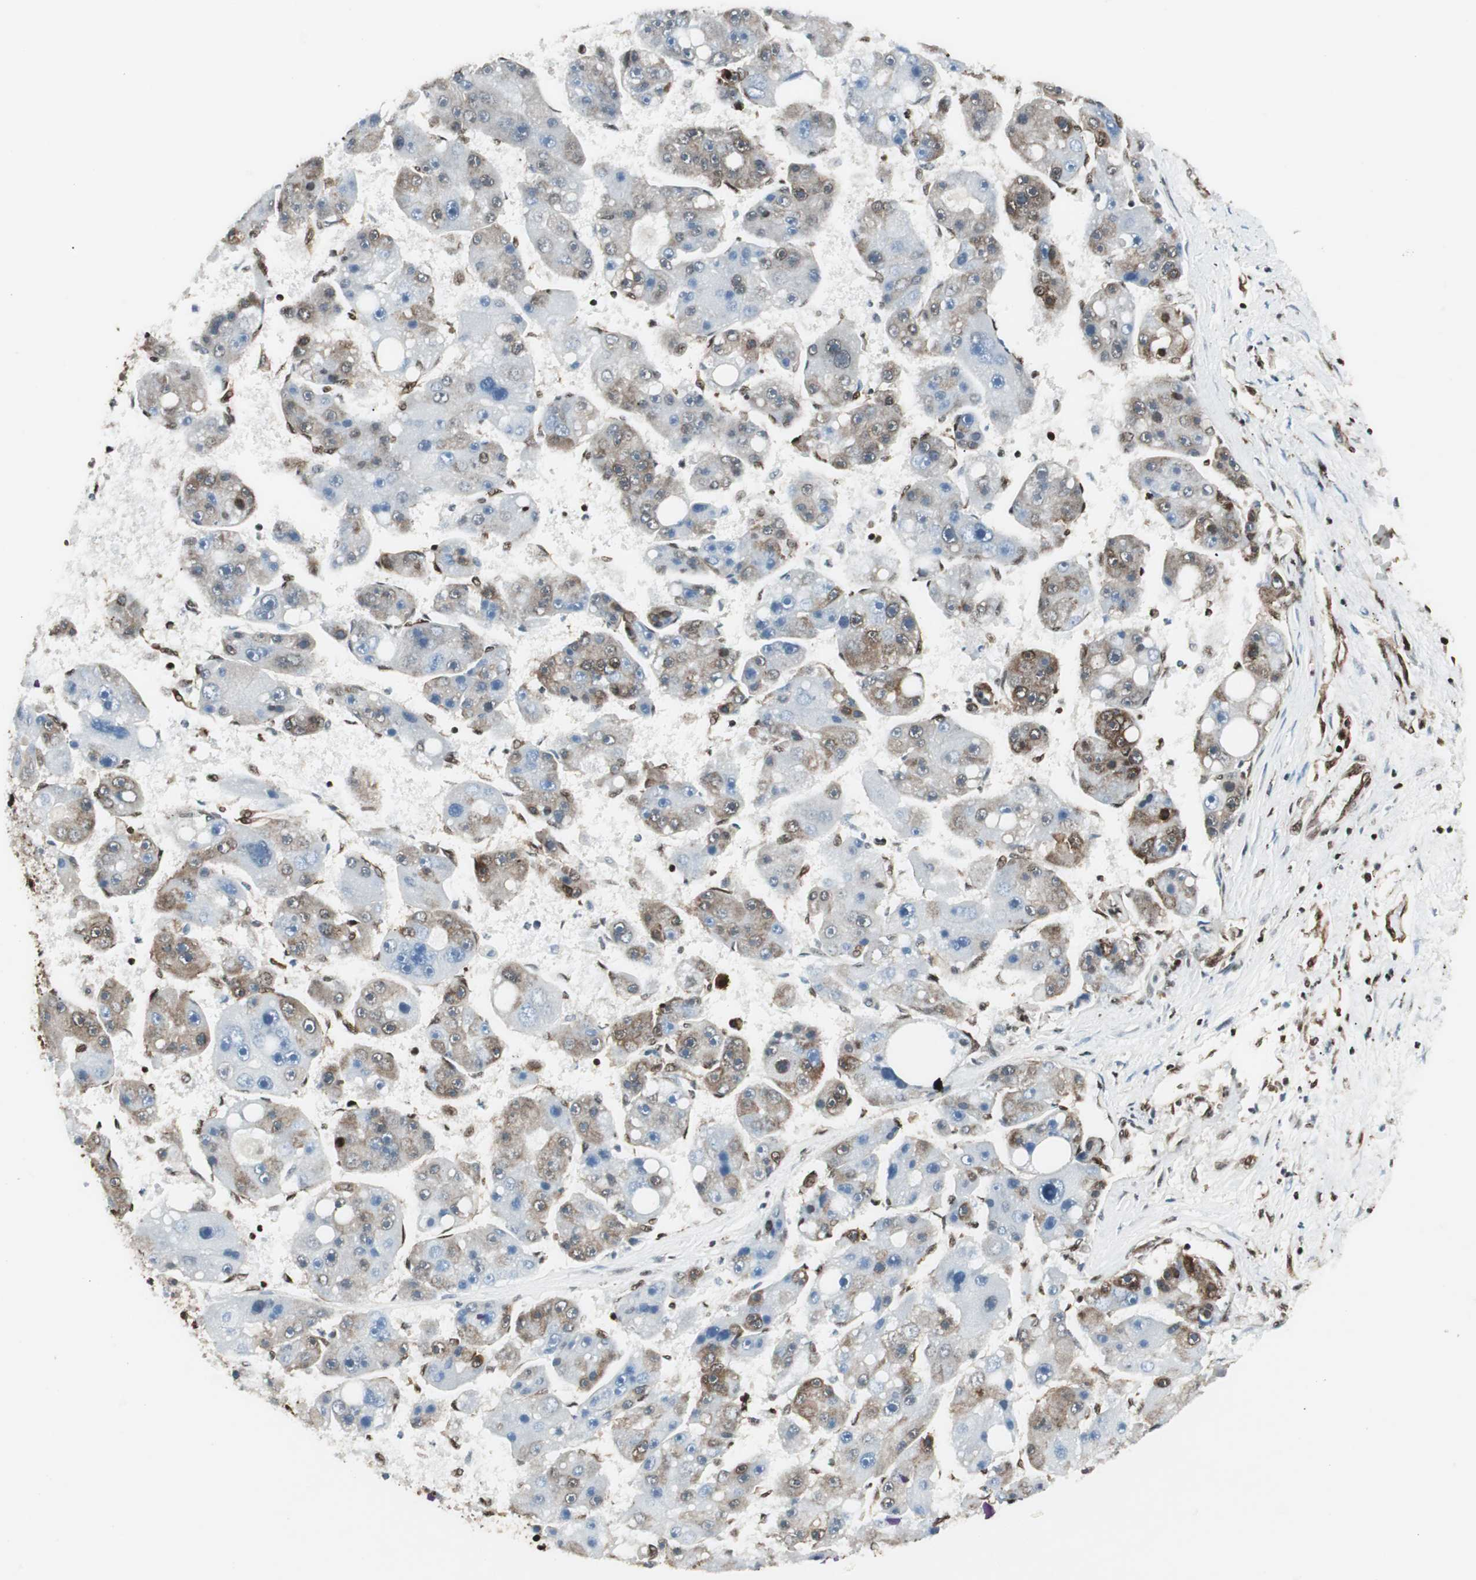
{"staining": {"intensity": "moderate", "quantity": "<25%", "location": "cytoplasmic/membranous"}, "tissue": "liver cancer", "cell_type": "Tumor cells", "image_type": "cancer", "snomed": [{"axis": "morphology", "description": "Carcinoma, Hepatocellular, NOS"}, {"axis": "topography", "description": "Liver"}], "caption": "Protein positivity by immunohistochemistry shows moderate cytoplasmic/membranous staining in about <25% of tumor cells in liver cancer (hepatocellular carcinoma). Nuclei are stained in blue.", "gene": "EWSR1", "patient": {"sex": "female", "age": 61}}